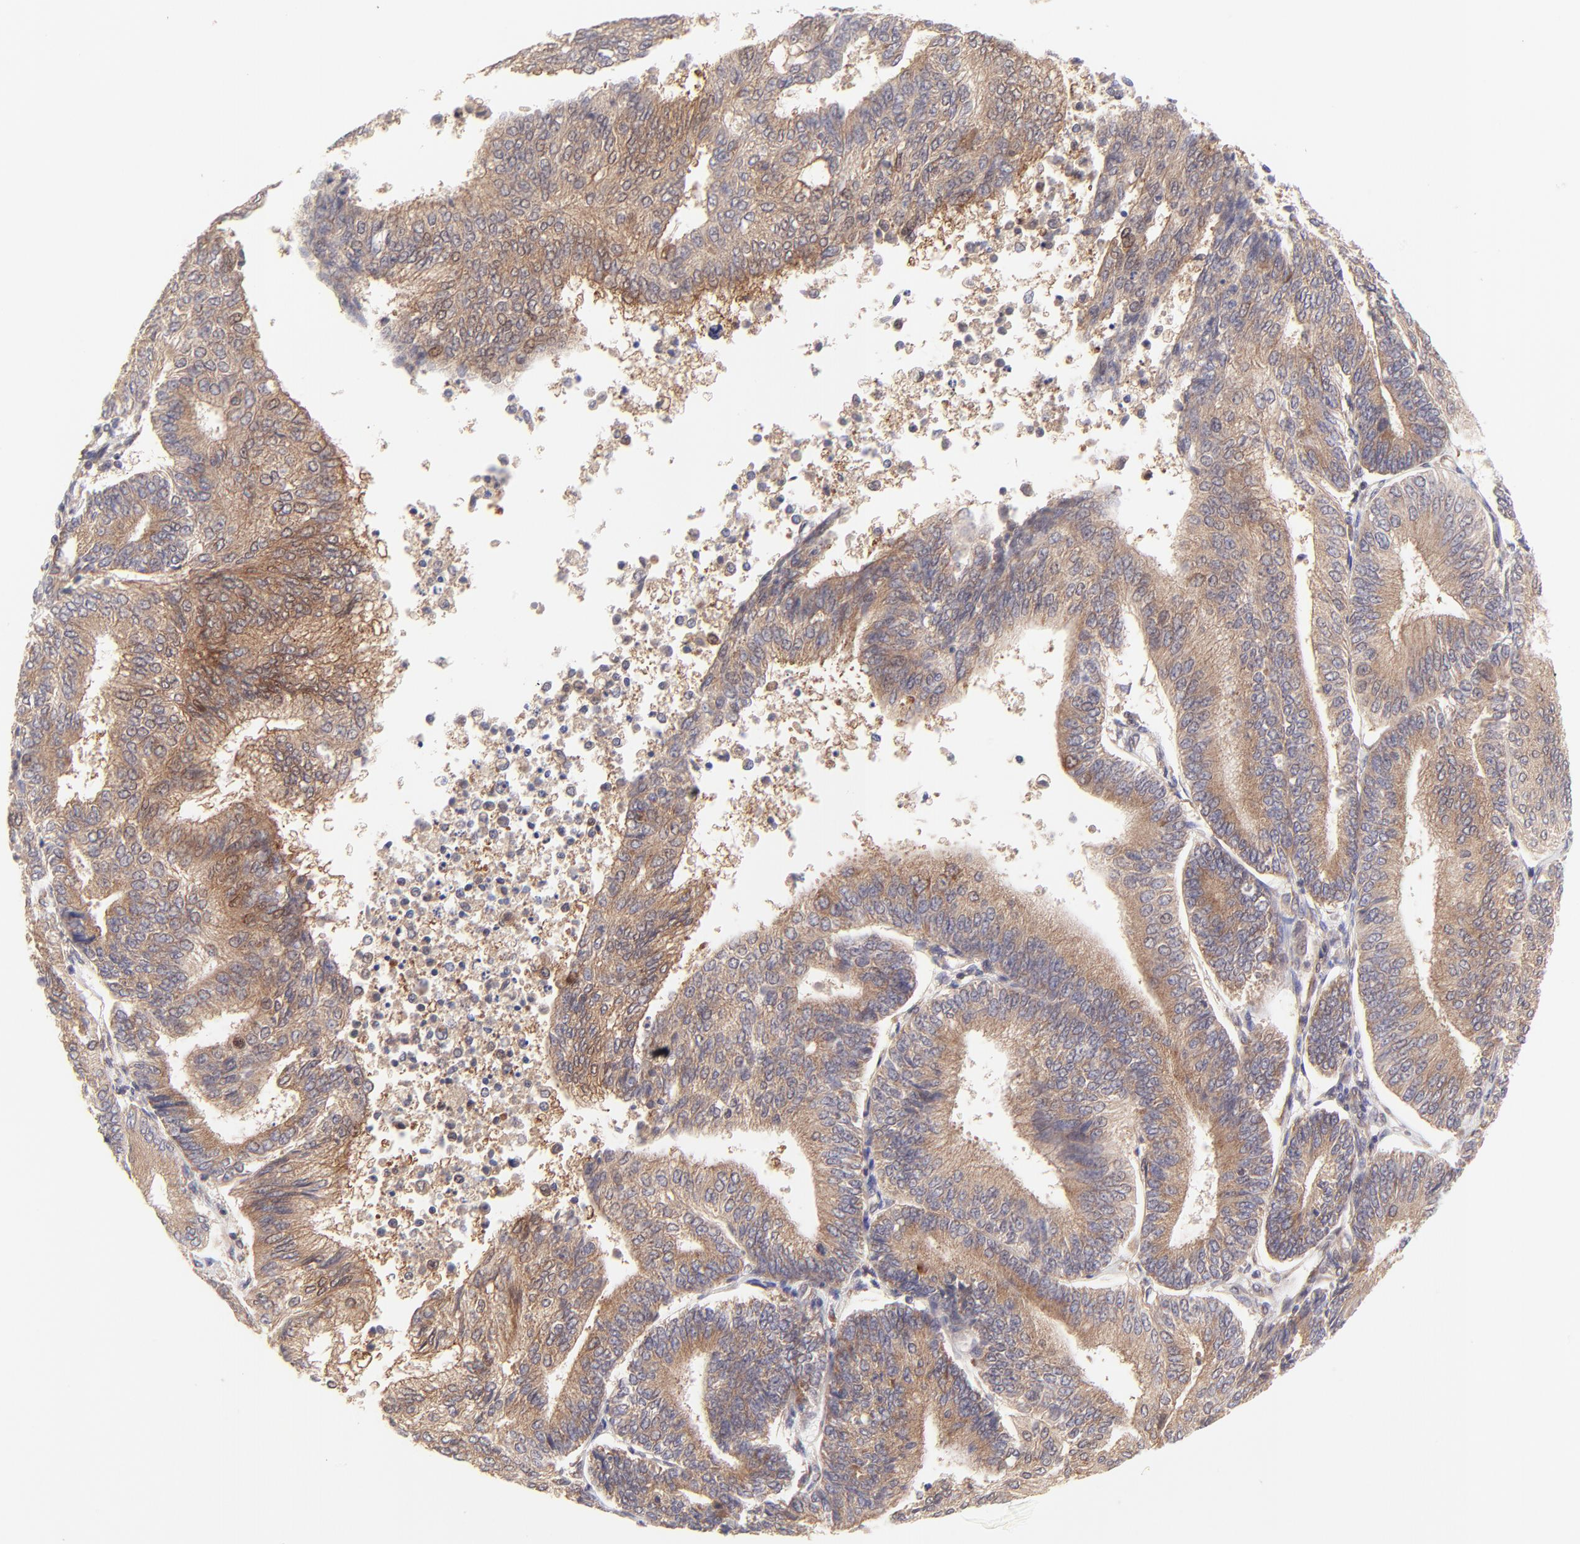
{"staining": {"intensity": "moderate", "quantity": ">75%", "location": "cytoplasmic/membranous"}, "tissue": "endometrial cancer", "cell_type": "Tumor cells", "image_type": "cancer", "snomed": [{"axis": "morphology", "description": "Adenocarcinoma, NOS"}, {"axis": "topography", "description": "Endometrium"}], "caption": "Protein expression analysis of endometrial cancer shows moderate cytoplasmic/membranous expression in about >75% of tumor cells. (DAB IHC, brown staining for protein, blue staining for nuclei).", "gene": "TNRC6B", "patient": {"sex": "female", "age": 55}}